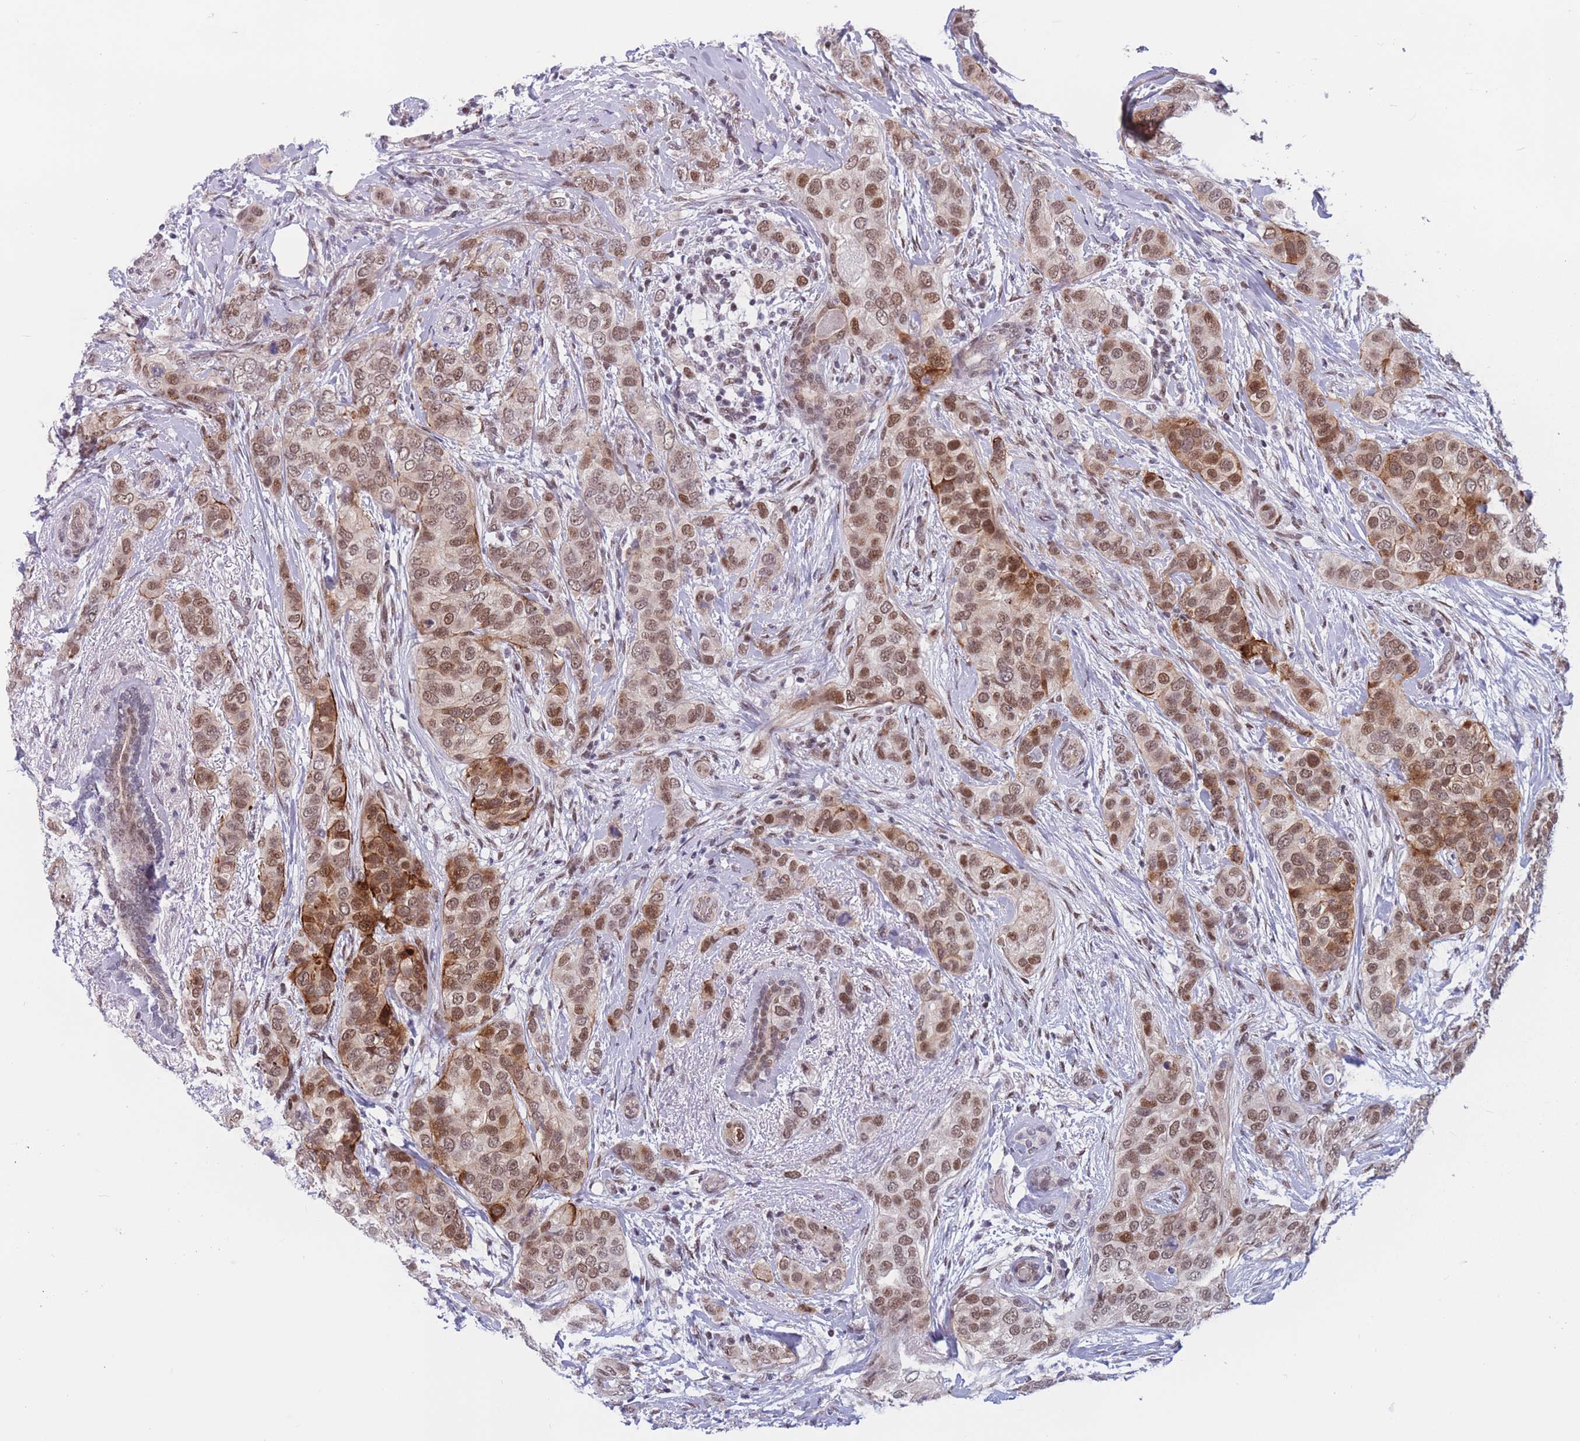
{"staining": {"intensity": "moderate", "quantity": ">75%", "location": "nuclear"}, "tissue": "breast cancer", "cell_type": "Tumor cells", "image_type": "cancer", "snomed": [{"axis": "morphology", "description": "Lobular carcinoma"}, {"axis": "topography", "description": "Breast"}], "caption": "Lobular carcinoma (breast) stained with DAB (3,3'-diaminobenzidine) immunohistochemistry (IHC) reveals medium levels of moderate nuclear staining in about >75% of tumor cells.", "gene": "BCL9L", "patient": {"sex": "female", "age": 51}}